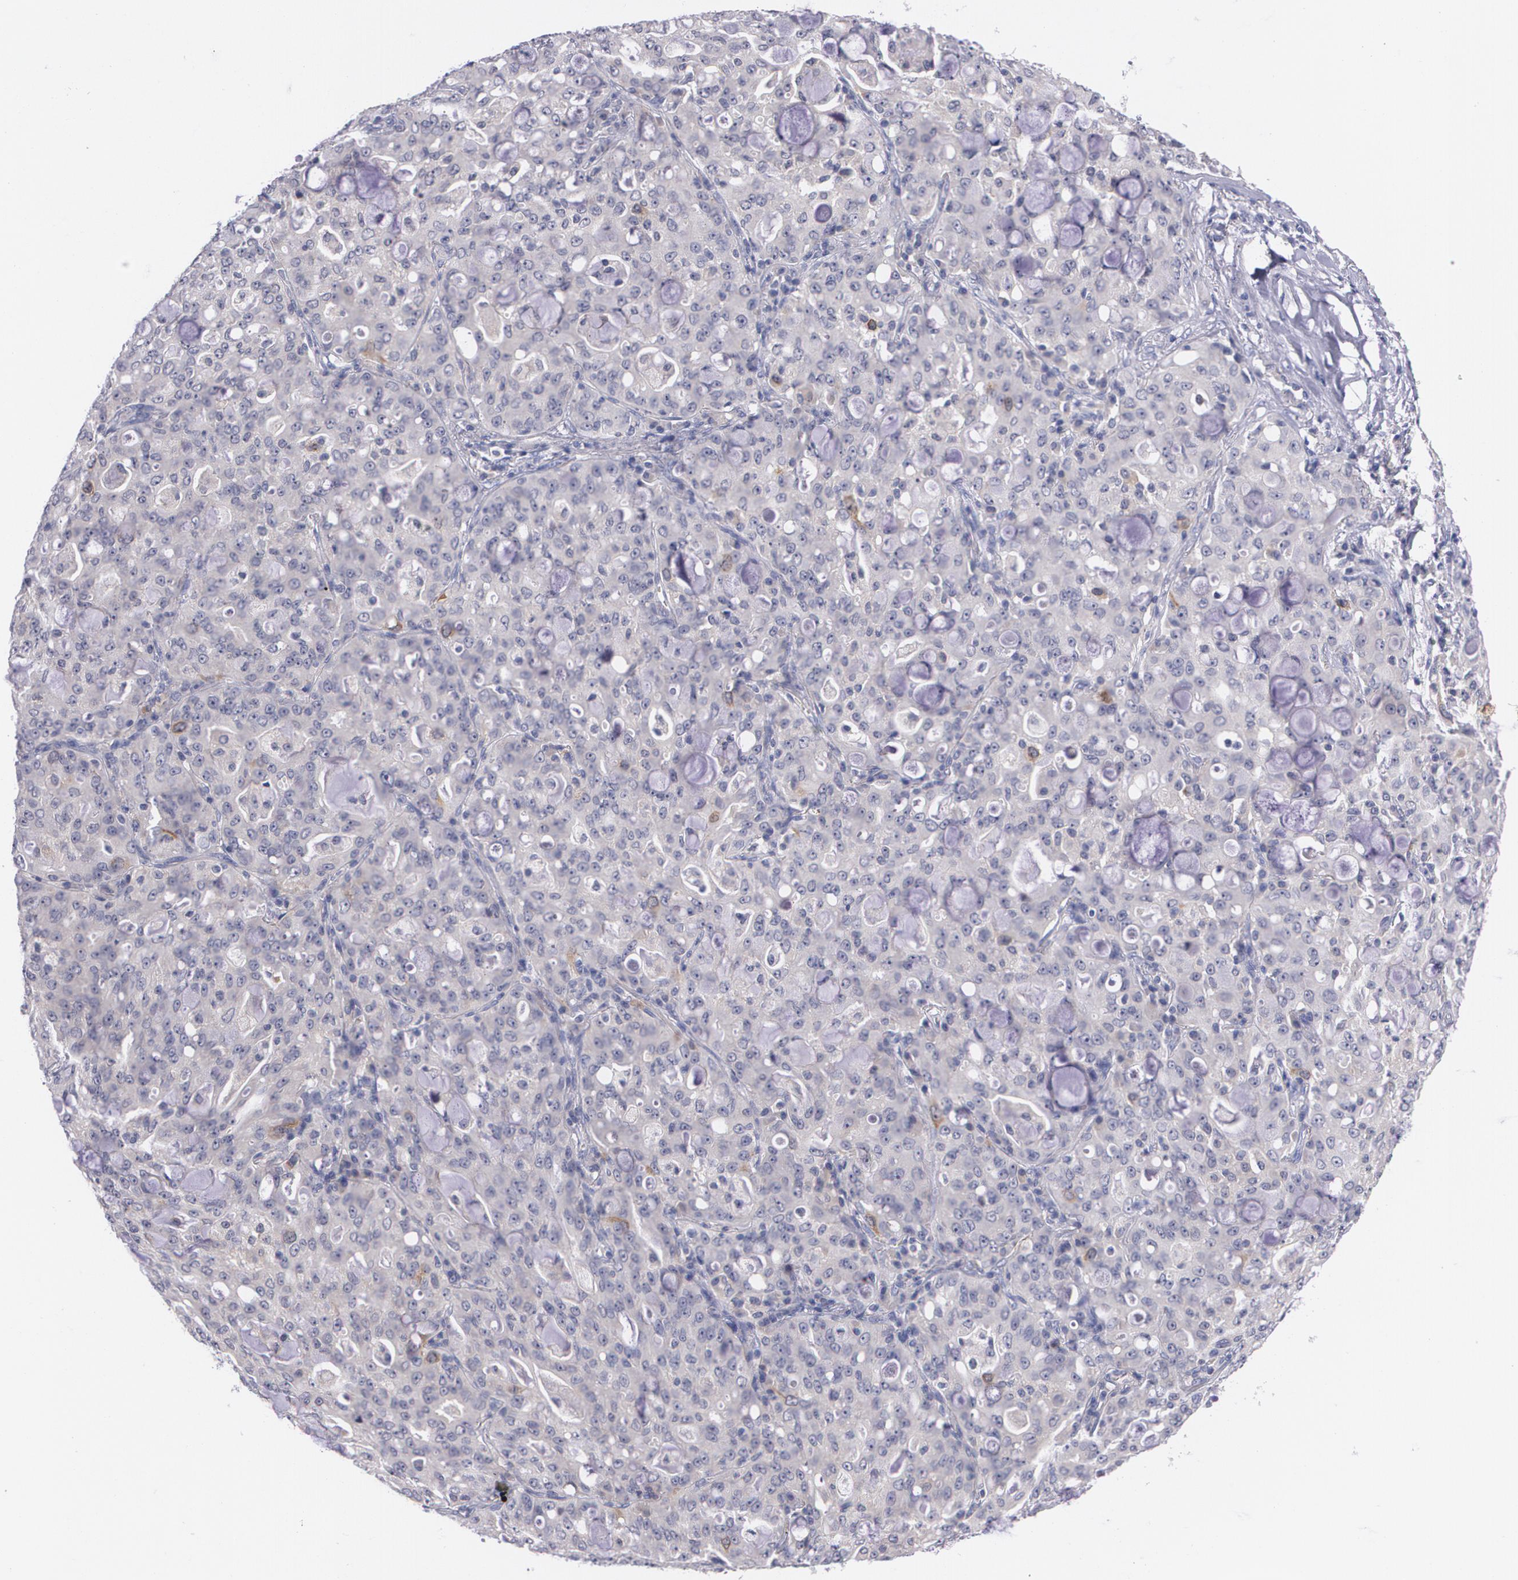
{"staining": {"intensity": "weak", "quantity": "<25%", "location": "cytoplasmic/membranous"}, "tissue": "lung cancer", "cell_type": "Tumor cells", "image_type": "cancer", "snomed": [{"axis": "morphology", "description": "Adenocarcinoma, NOS"}, {"axis": "topography", "description": "Lung"}], "caption": "Tumor cells are negative for protein expression in human lung adenocarcinoma.", "gene": "HMMR", "patient": {"sex": "female", "age": 44}}